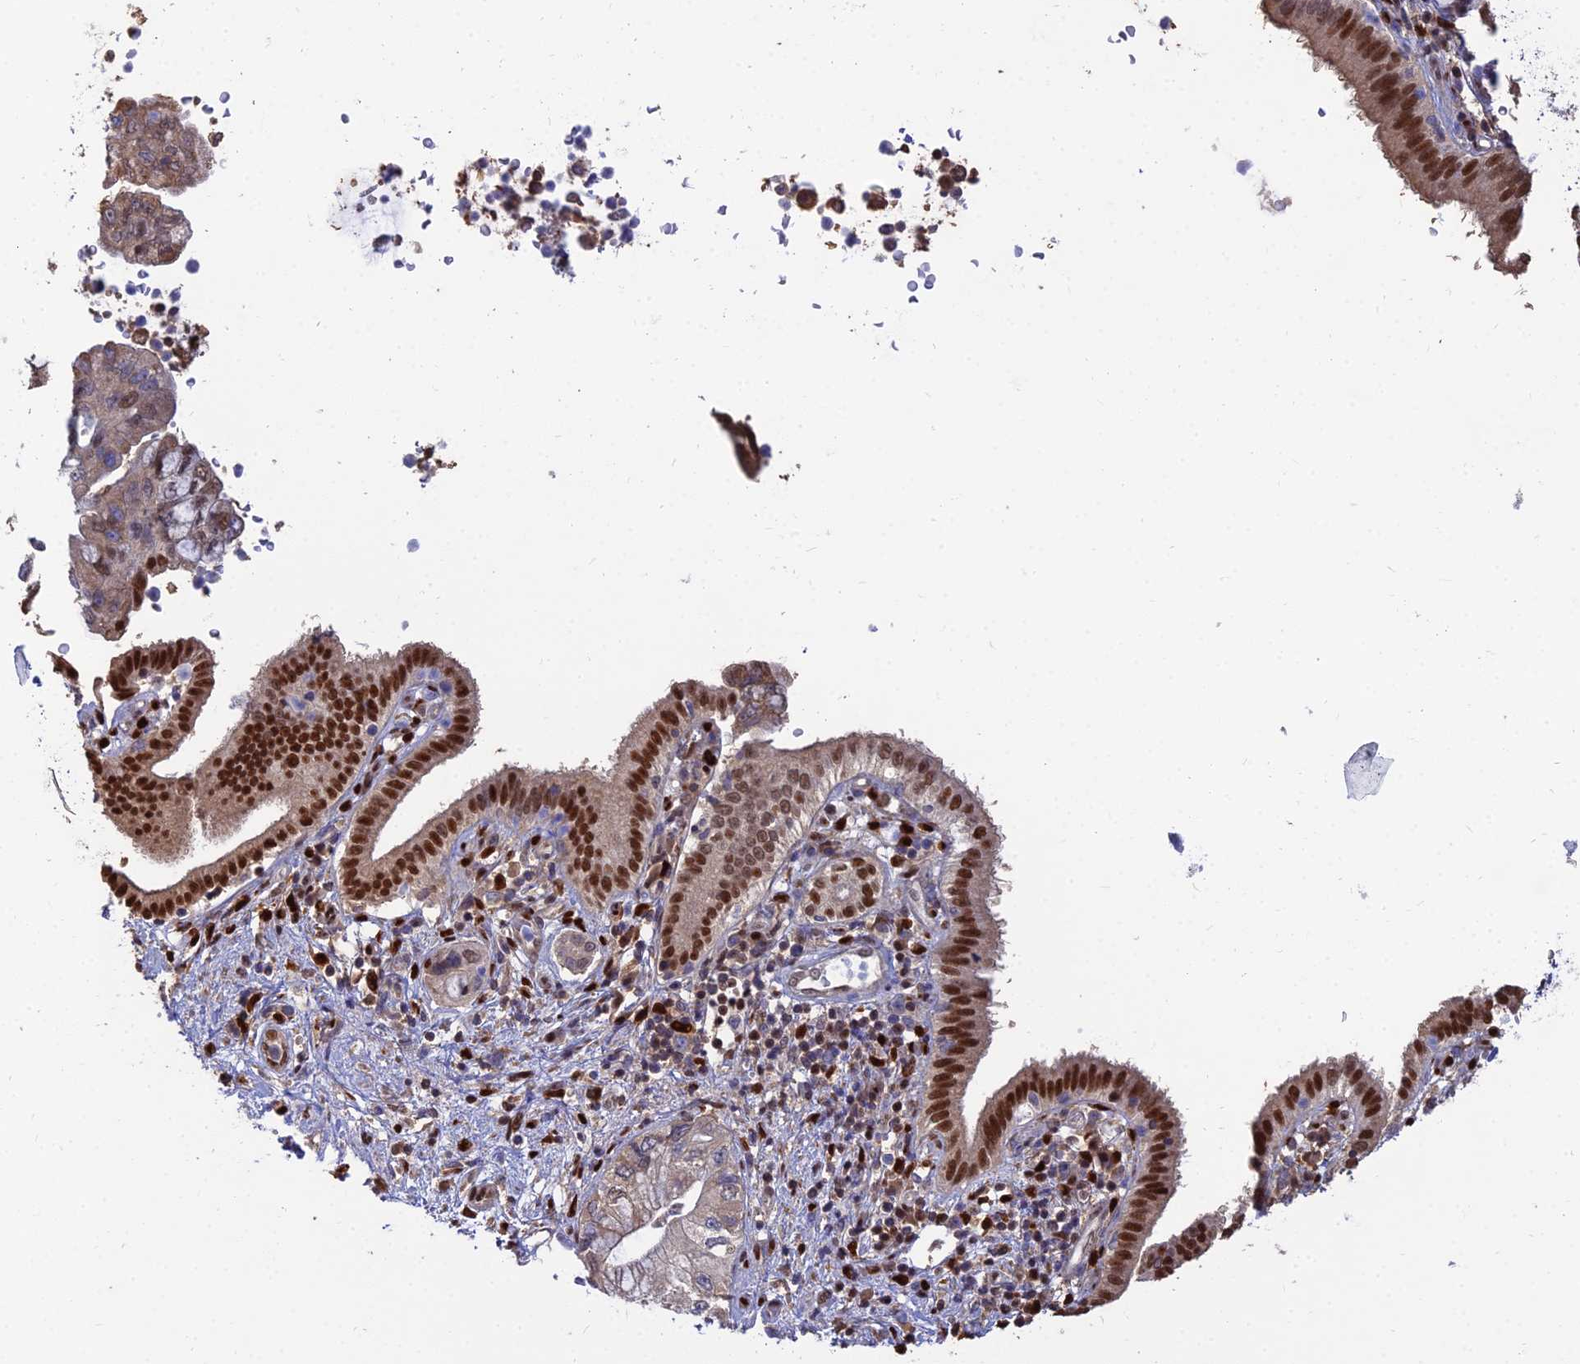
{"staining": {"intensity": "strong", "quantity": ">75%", "location": "nuclear"}, "tissue": "pancreatic cancer", "cell_type": "Tumor cells", "image_type": "cancer", "snomed": [{"axis": "morphology", "description": "Adenocarcinoma, NOS"}, {"axis": "topography", "description": "Pancreas"}], "caption": "The histopathology image demonstrates a brown stain indicating the presence of a protein in the nuclear of tumor cells in pancreatic adenocarcinoma. The staining was performed using DAB (3,3'-diaminobenzidine) to visualize the protein expression in brown, while the nuclei were stained in blue with hematoxylin (Magnification: 20x).", "gene": "DNPEP", "patient": {"sex": "female", "age": 73}}